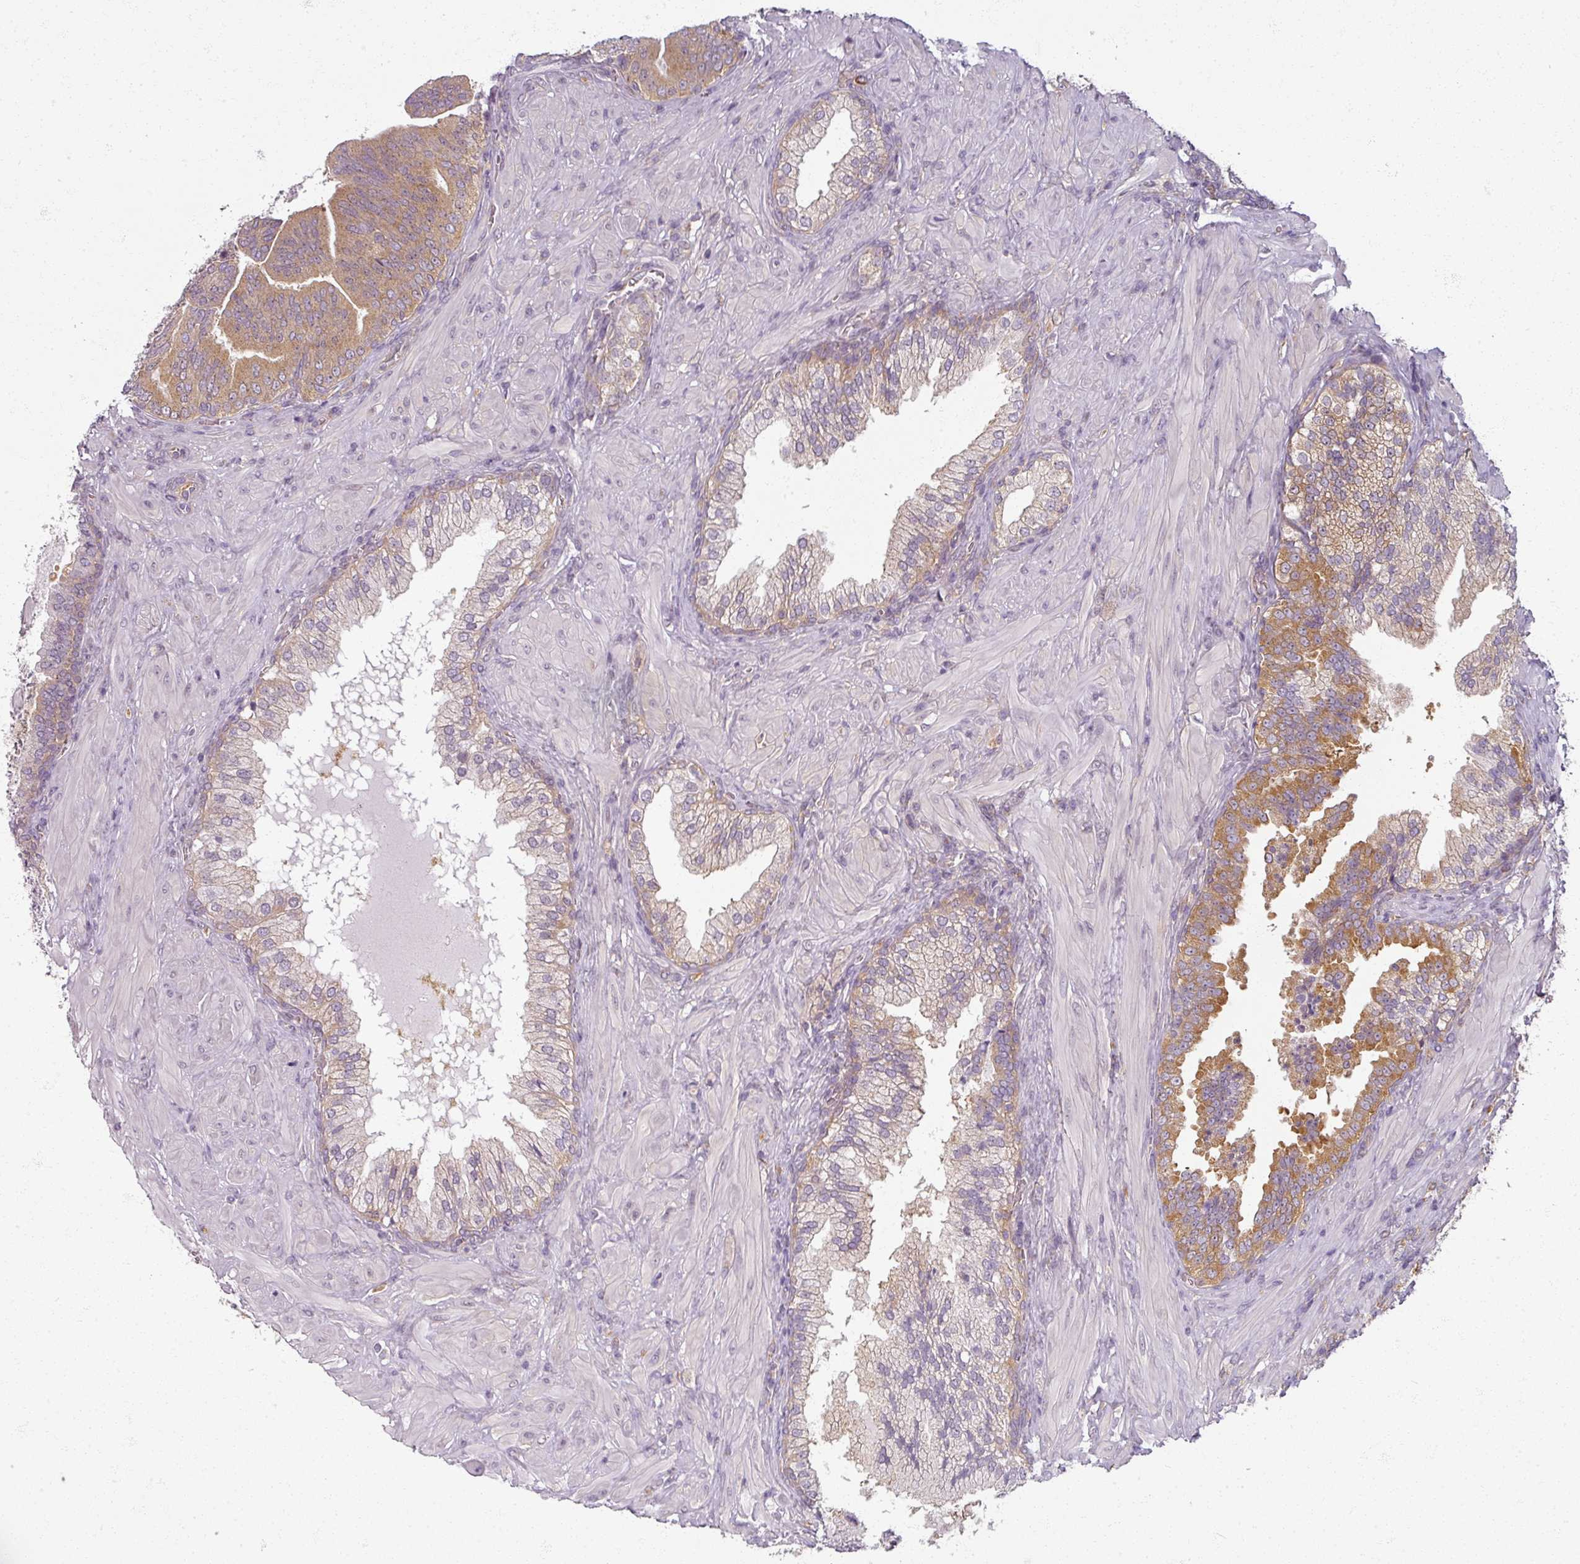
{"staining": {"intensity": "moderate", "quantity": ">75%", "location": "cytoplasmic/membranous"}, "tissue": "prostate cancer", "cell_type": "Tumor cells", "image_type": "cancer", "snomed": [{"axis": "morphology", "description": "Adenocarcinoma, High grade"}, {"axis": "topography", "description": "Prostate"}], "caption": "Immunohistochemical staining of prostate cancer shows medium levels of moderate cytoplasmic/membranous protein staining in about >75% of tumor cells. (DAB IHC with brightfield microscopy, high magnification).", "gene": "AGPAT4", "patient": {"sex": "male", "age": 55}}